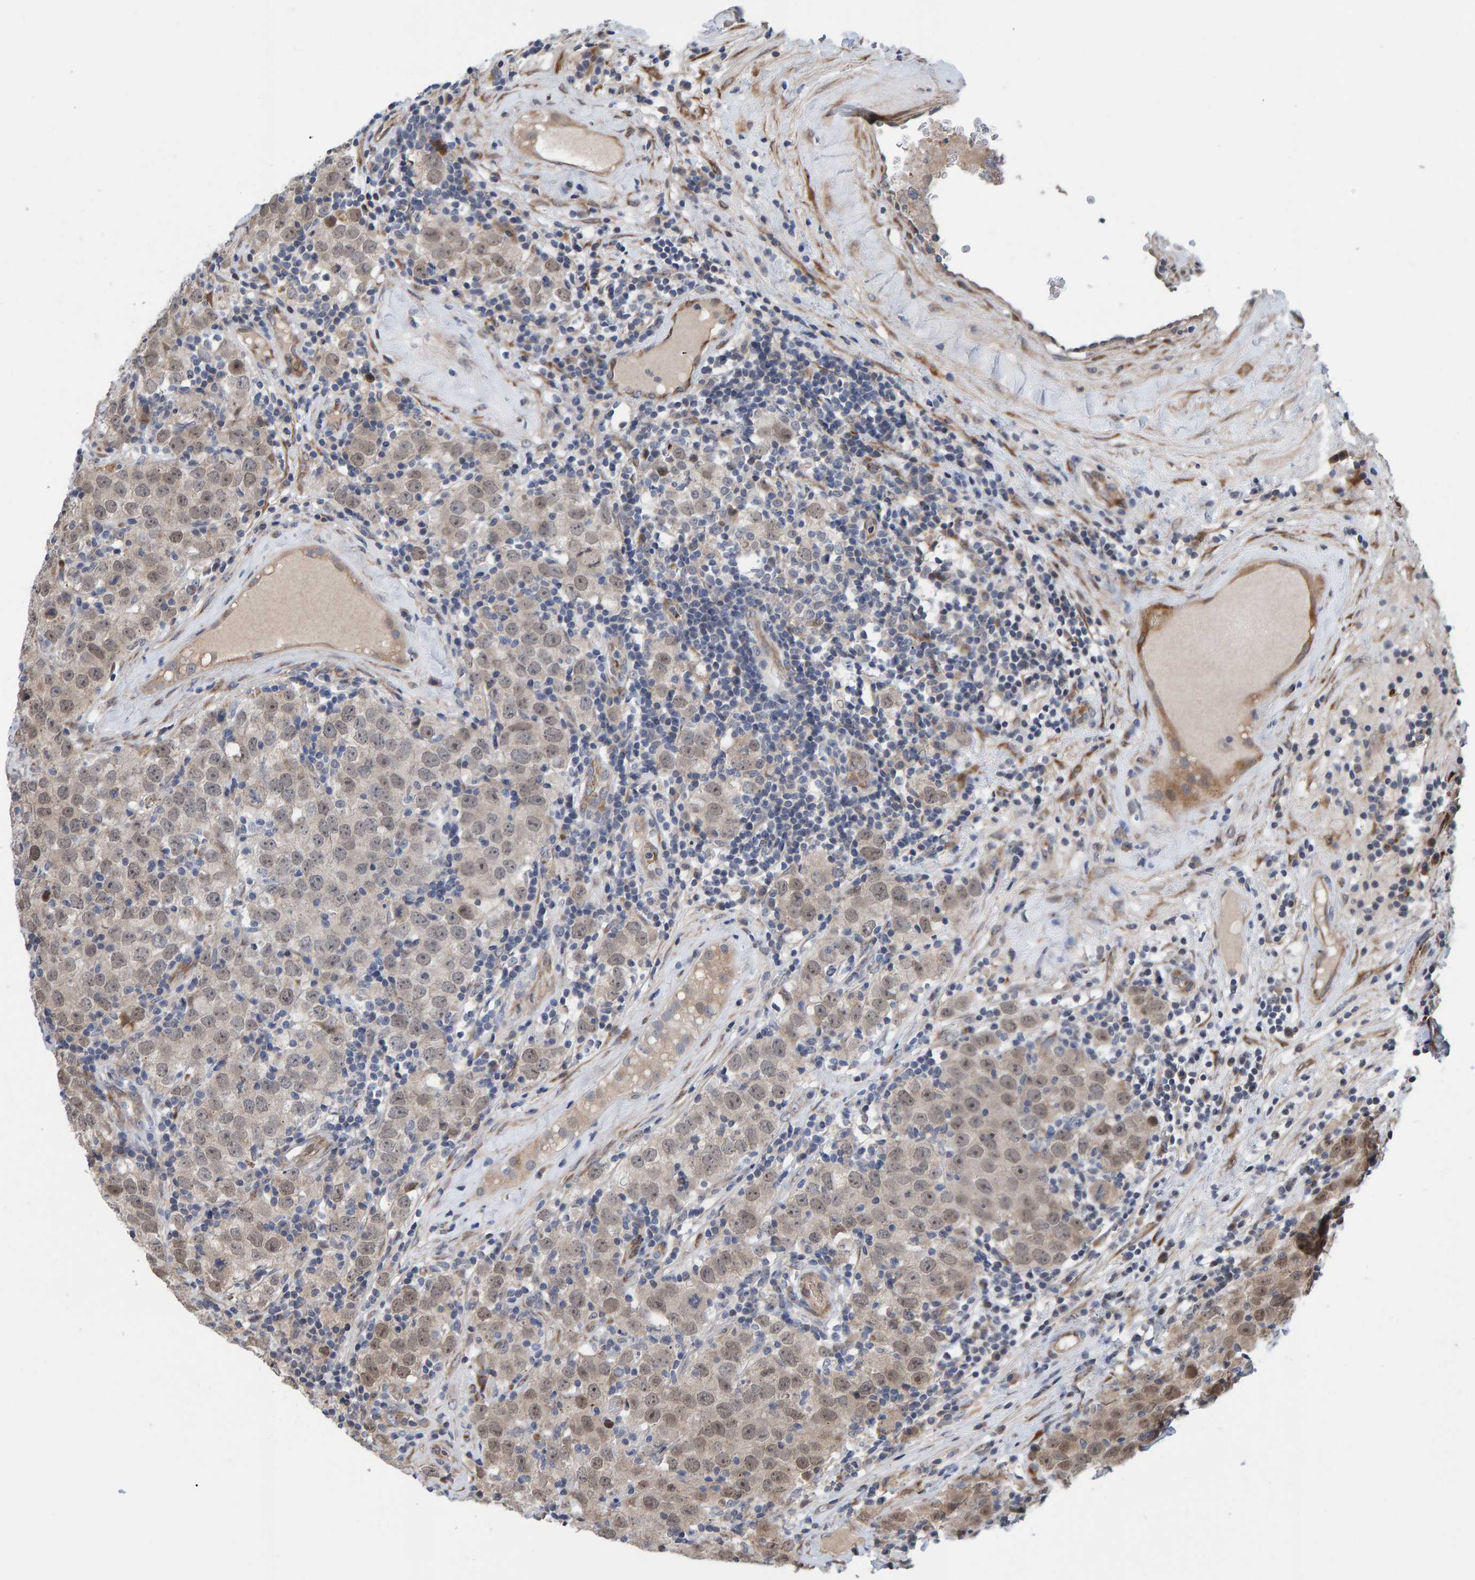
{"staining": {"intensity": "weak", "quantity": "25%-75%", "location": "cytoplasmic/membranous,nuclear"}, "tissue": "testis cancer", "cell_type": "Tumor cells", "image_type": "cancer", "snomed": [{"axis": "morphology", "description": "Seminoma, NOS"}, {"axis": "morphology", "description": "Carcinoma, Embryonal, NOS"}, {"axis": "topography", "description": "Testis"}], "caption": "Tumor cells reveal low levels of weak cytoplasmic/membranous and nuclear expression in approximately 25%-75% of cells in testis cancer (embryonal carcinoma). The staining was performed using DAB (3,3'-diaminobenzidine) to visualize the protein expression in brown, while the nuclei were stained in blue with hematoxylin (Magnification: 20x).", "gene": "MFSD6L", "patient": {"sex": "male", "age": 28}}